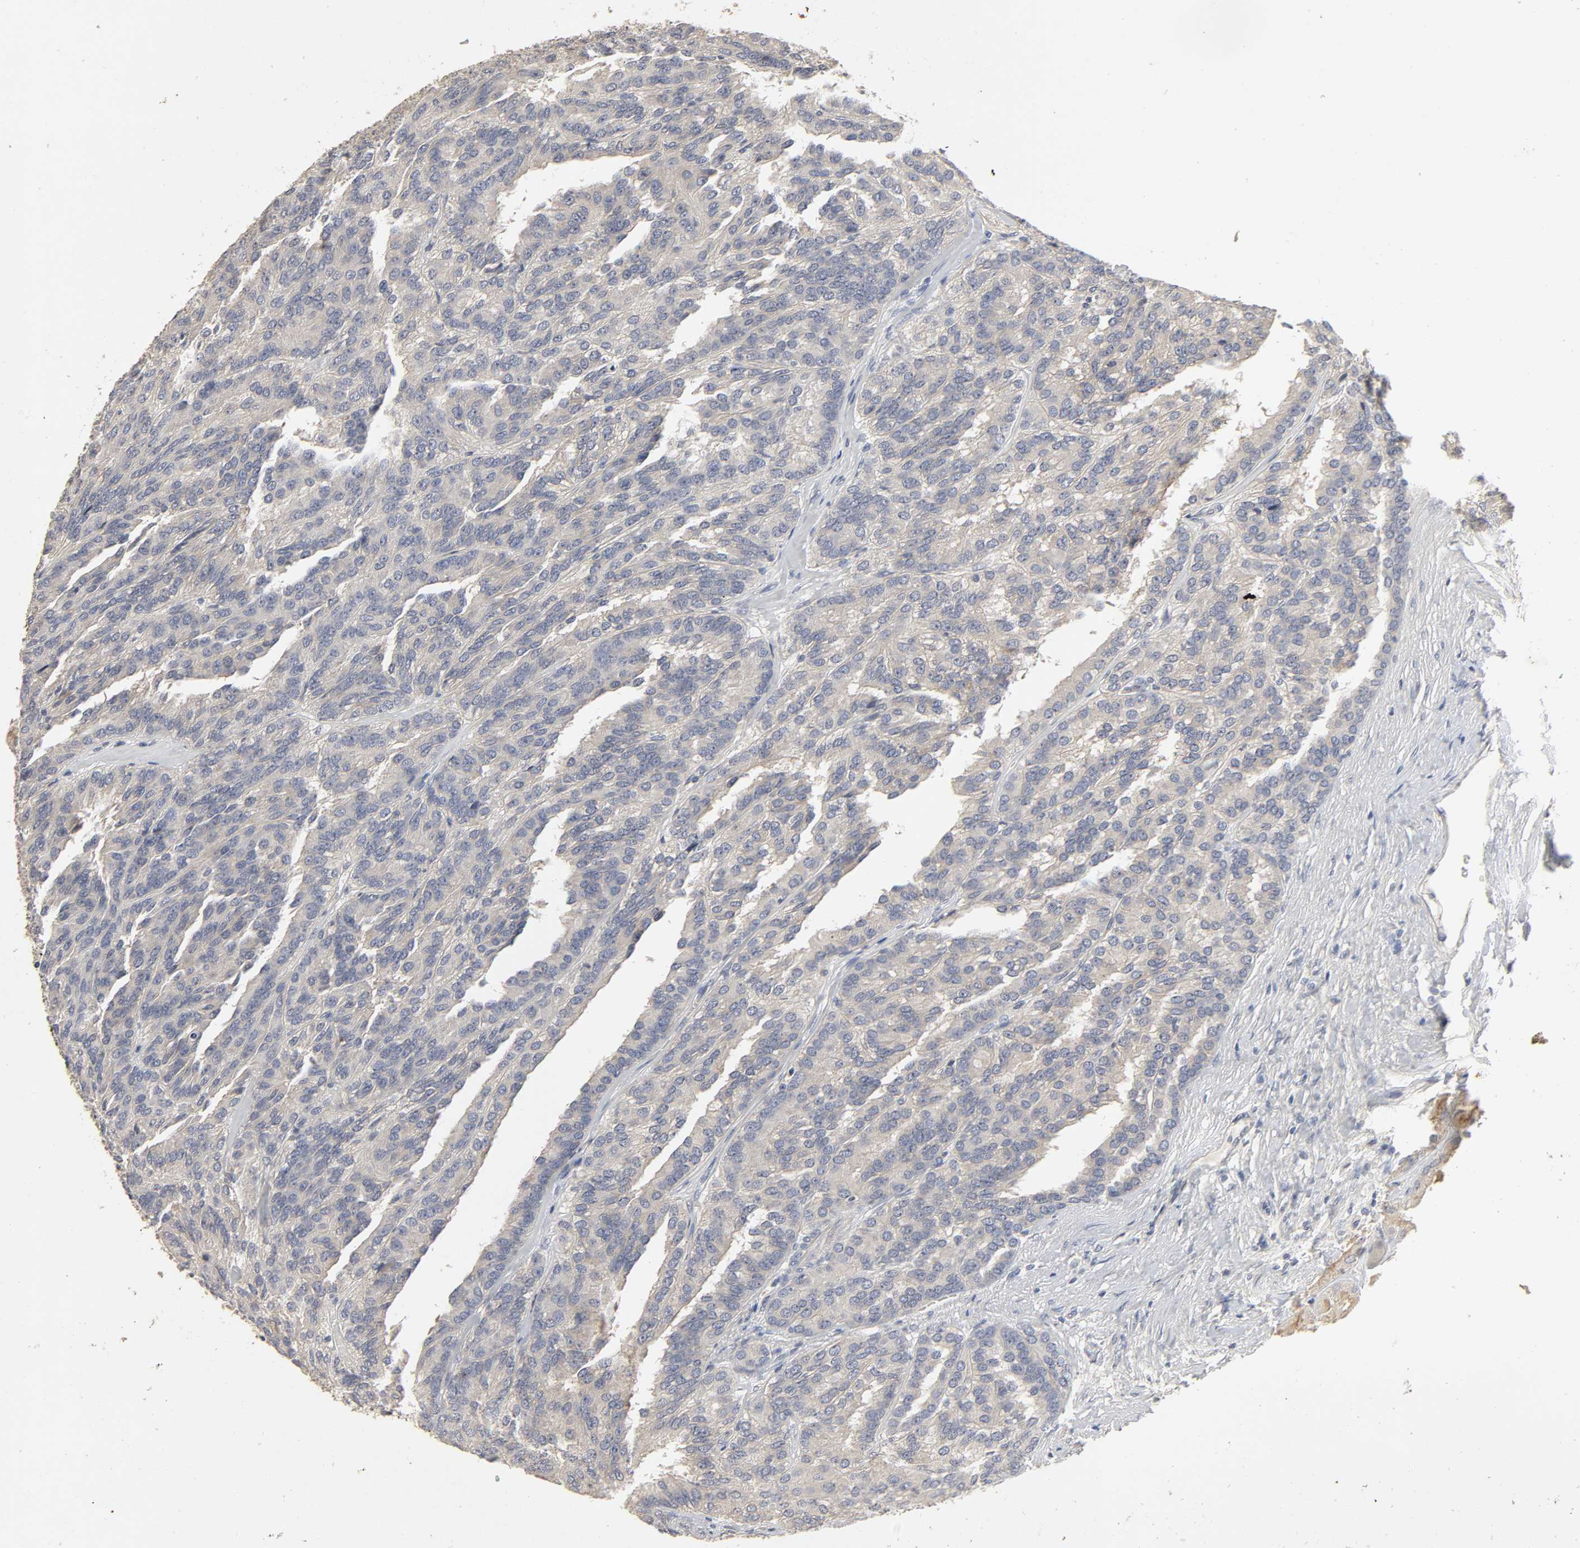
{"staining": {"intensity": "negative", "quantity": "none", "location": "none"}, "tissue": "renal cancer", "cell_type": "Tumor cells", "image_type": "cancer", "snomed": [{"axis": "morphology", "description": "Adenocarcinoma, NOS"}, {"axis": "topography", "description": "Kidney"}], "caption": "High magnification brightfield microscopy of renal cancer (adenocarcinoma) stained with DAB (brown) and counterstained with hematoxylin (blue): tumor cells show no significant expression.", "gene": "SLC10A2", "patient": {"sex": "male", "age": 46}}